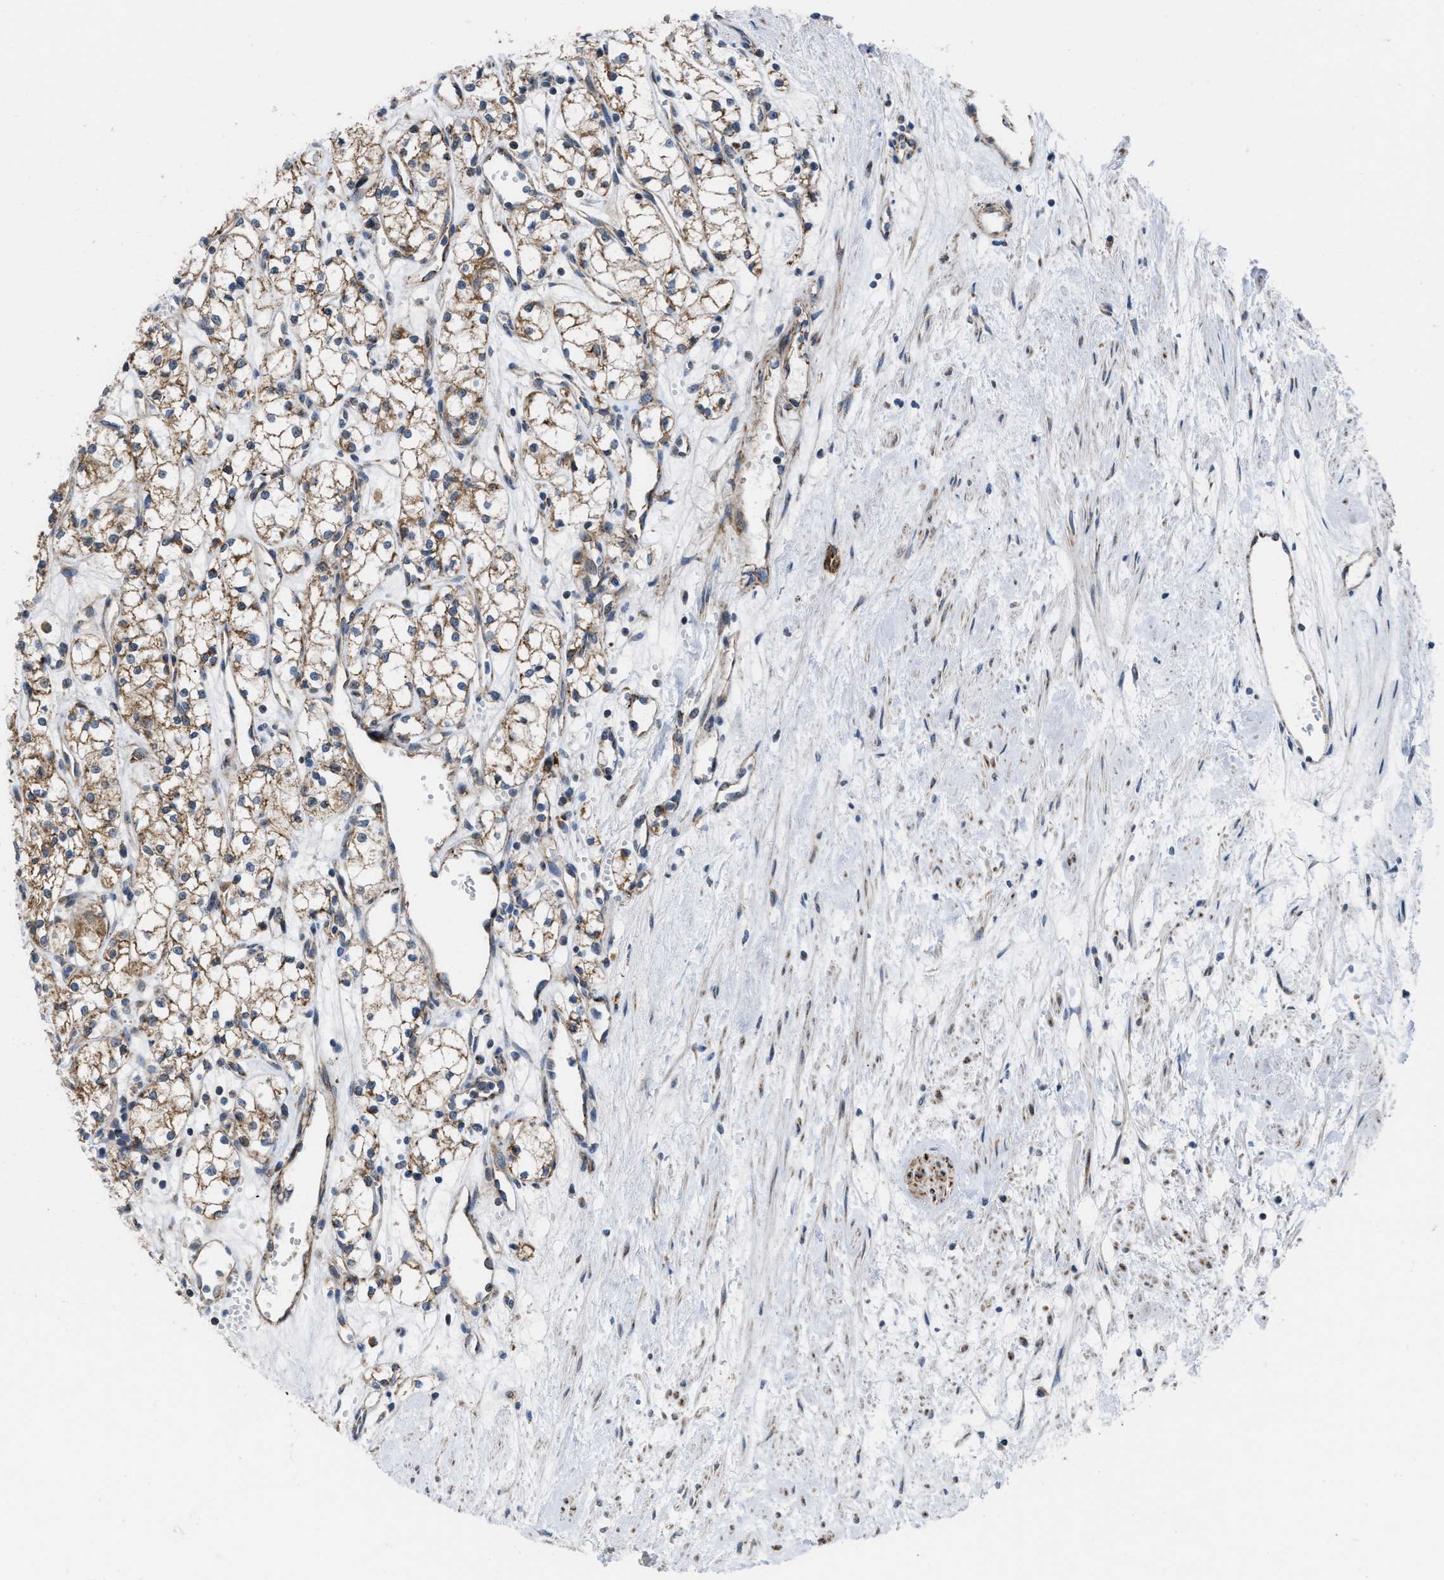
{"staining": {"intensity": "moderate", "quantity": ">75%", "location": "cytoplasmic/membranous"}, "tissue": "renal cancer", "cell_type": "Tumor cells", "image_type": "cancer", "snomed": [{"axis": "morphology", "description": "Adenocarcinoma, NOS"}, {"axis": "topography", "description": "Kidney"}], "caption": "Immunohistochemistry micrograph of renal cancer (adenocarcinoma) stained for a protein (brown), which shows medium levels of moderate cytoplasmic/membranous expression in approximately >75% of tumor cells.", "gene": "AKAP1", "patient": {"sex": "male", "age": 59}}